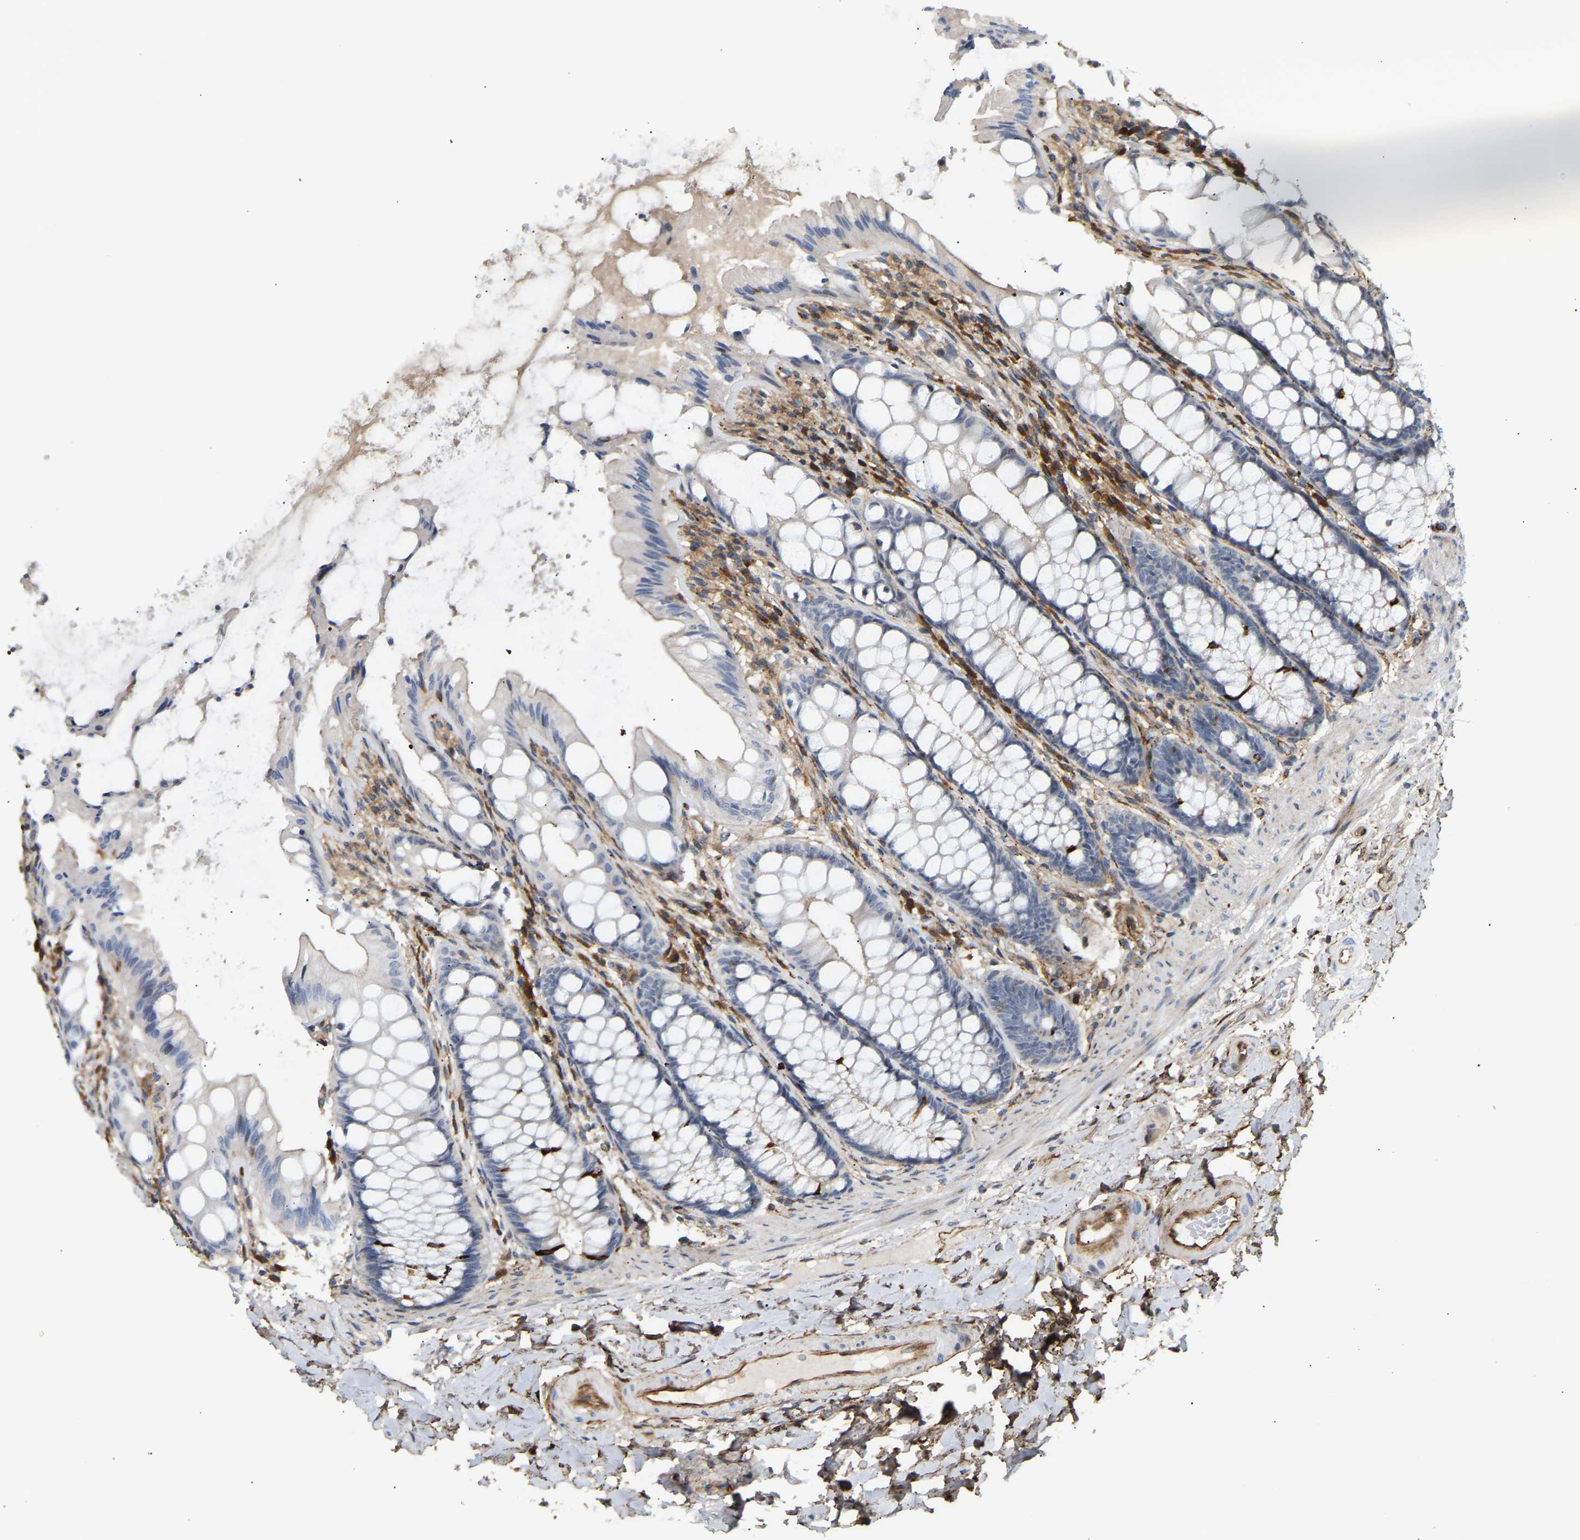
{"staining": {"intensity": "moderate", "quantity": ">75%", "location": "cytoplasmic/membranous"}, "tissue": "colon", "cell_type": "Endothelial cells", "image_type": "normal", "snomed": [{"axis": "morphology", "description": "Normal tissue, NOS"}, {"axis": "topography", "description": "Colon"}], "caption": "Immunohistochemistry (IHC) photomicrograph of benign colon stained for a protein (brown), which exhibits medium levels of moderate cytoplasmic/membranous staining in about >75% of endothelial cells.", "gene": "PLCG2", "patient": {"sex": "male", "age": 47}}